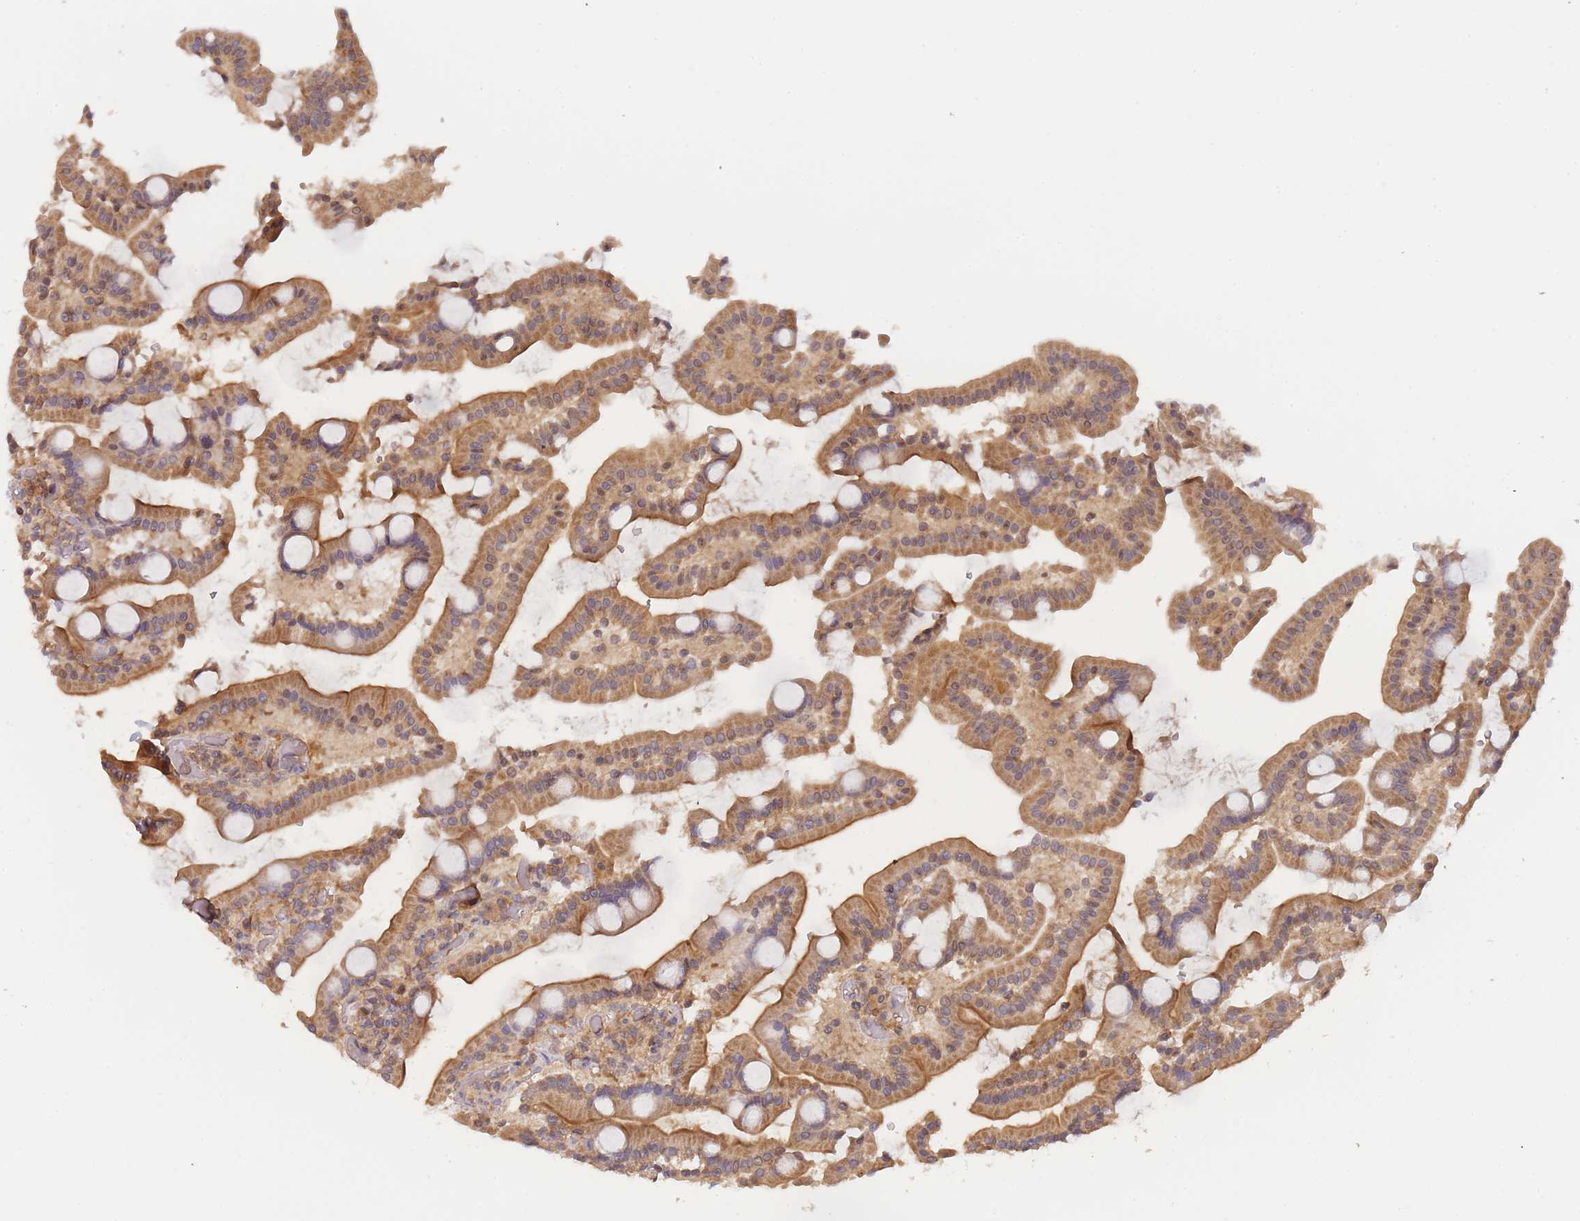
{"staining": {"intensity": "moderate", "quantity": ">75%", "location": "cytoplasmic/membranous"}, "tissue": "duodenum", "cell_type": "Glandular cells", "image_type": "normal", "snomed": [{"axis": "morphology", "description": "Normal tissue, NOS"}, {"axis": "topography", "description": "Duodenum"}], "caption": "A high-resolution micrograph shows immunohistochemistry (IHC) staining of benign duodenum, which reveals moderate cytoplasmic/membranous expression in about >75% of glandular cells.", "gene": "PIP4P1", "patient": {"sex": "male", "age": 55}}